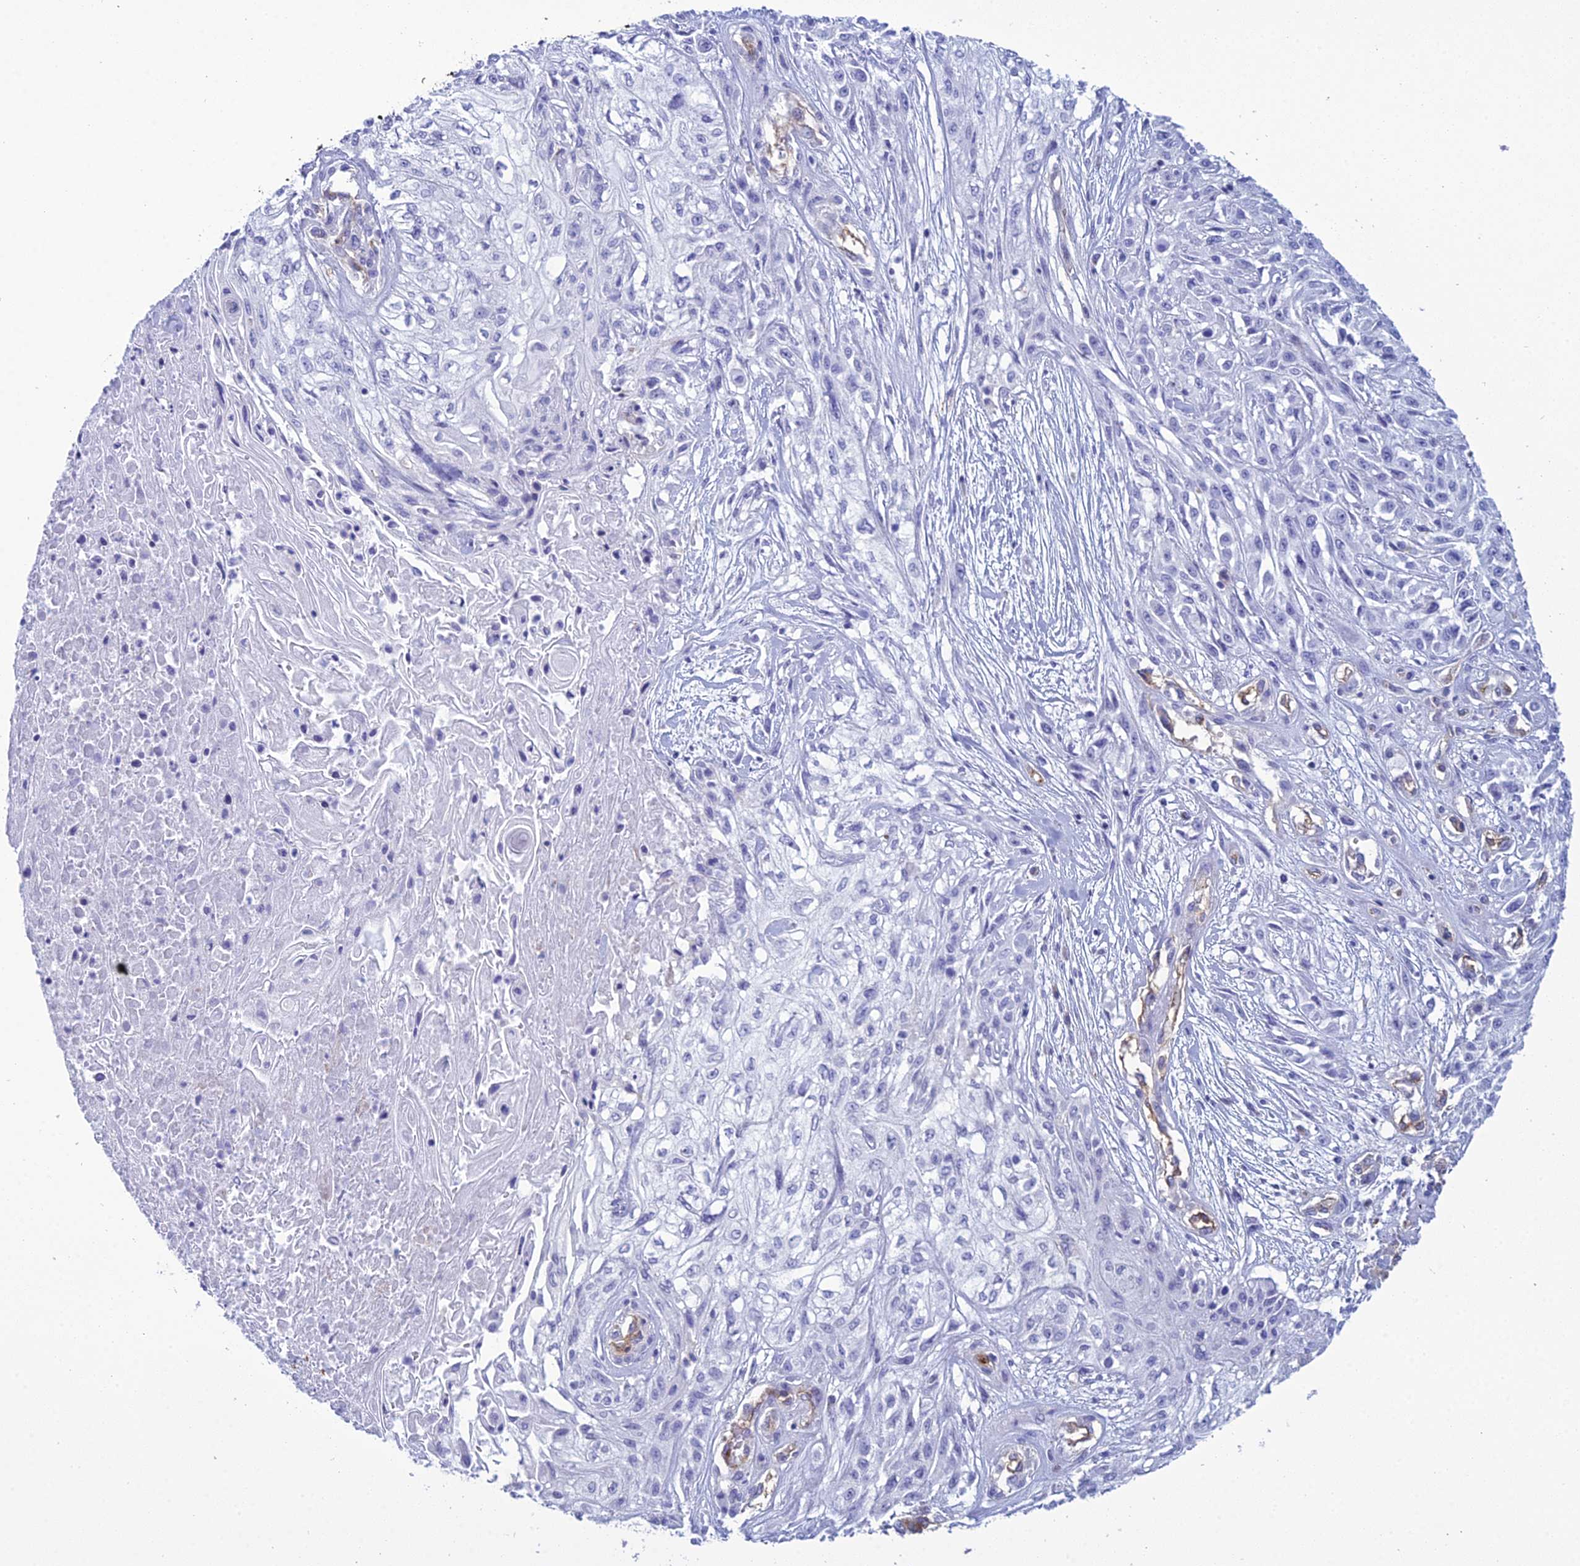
{"staining": {"intensity": "negative", "quantity": "none", "location": "none"}, "tissue": "skin cancer", "cell_type": "Tumor cells", "image_type": "cancer", "snomed": [{"axis": "morphology", "description": "Squamous cell carcinoma, NOS"}, {"axis": "morphology", "description": "Squamous cell carcinoma, metastatic, NOS"}, {"axis": "topography", "description": "Skin"}, {"axis": "topography", "description": "Lymph node"}], "caption": "Skin cancer was stained to show a protein in brown. There is no significant staining in tumor cells.", "gene": "ACE", "patient": {"sex": "male", "age": 75}}